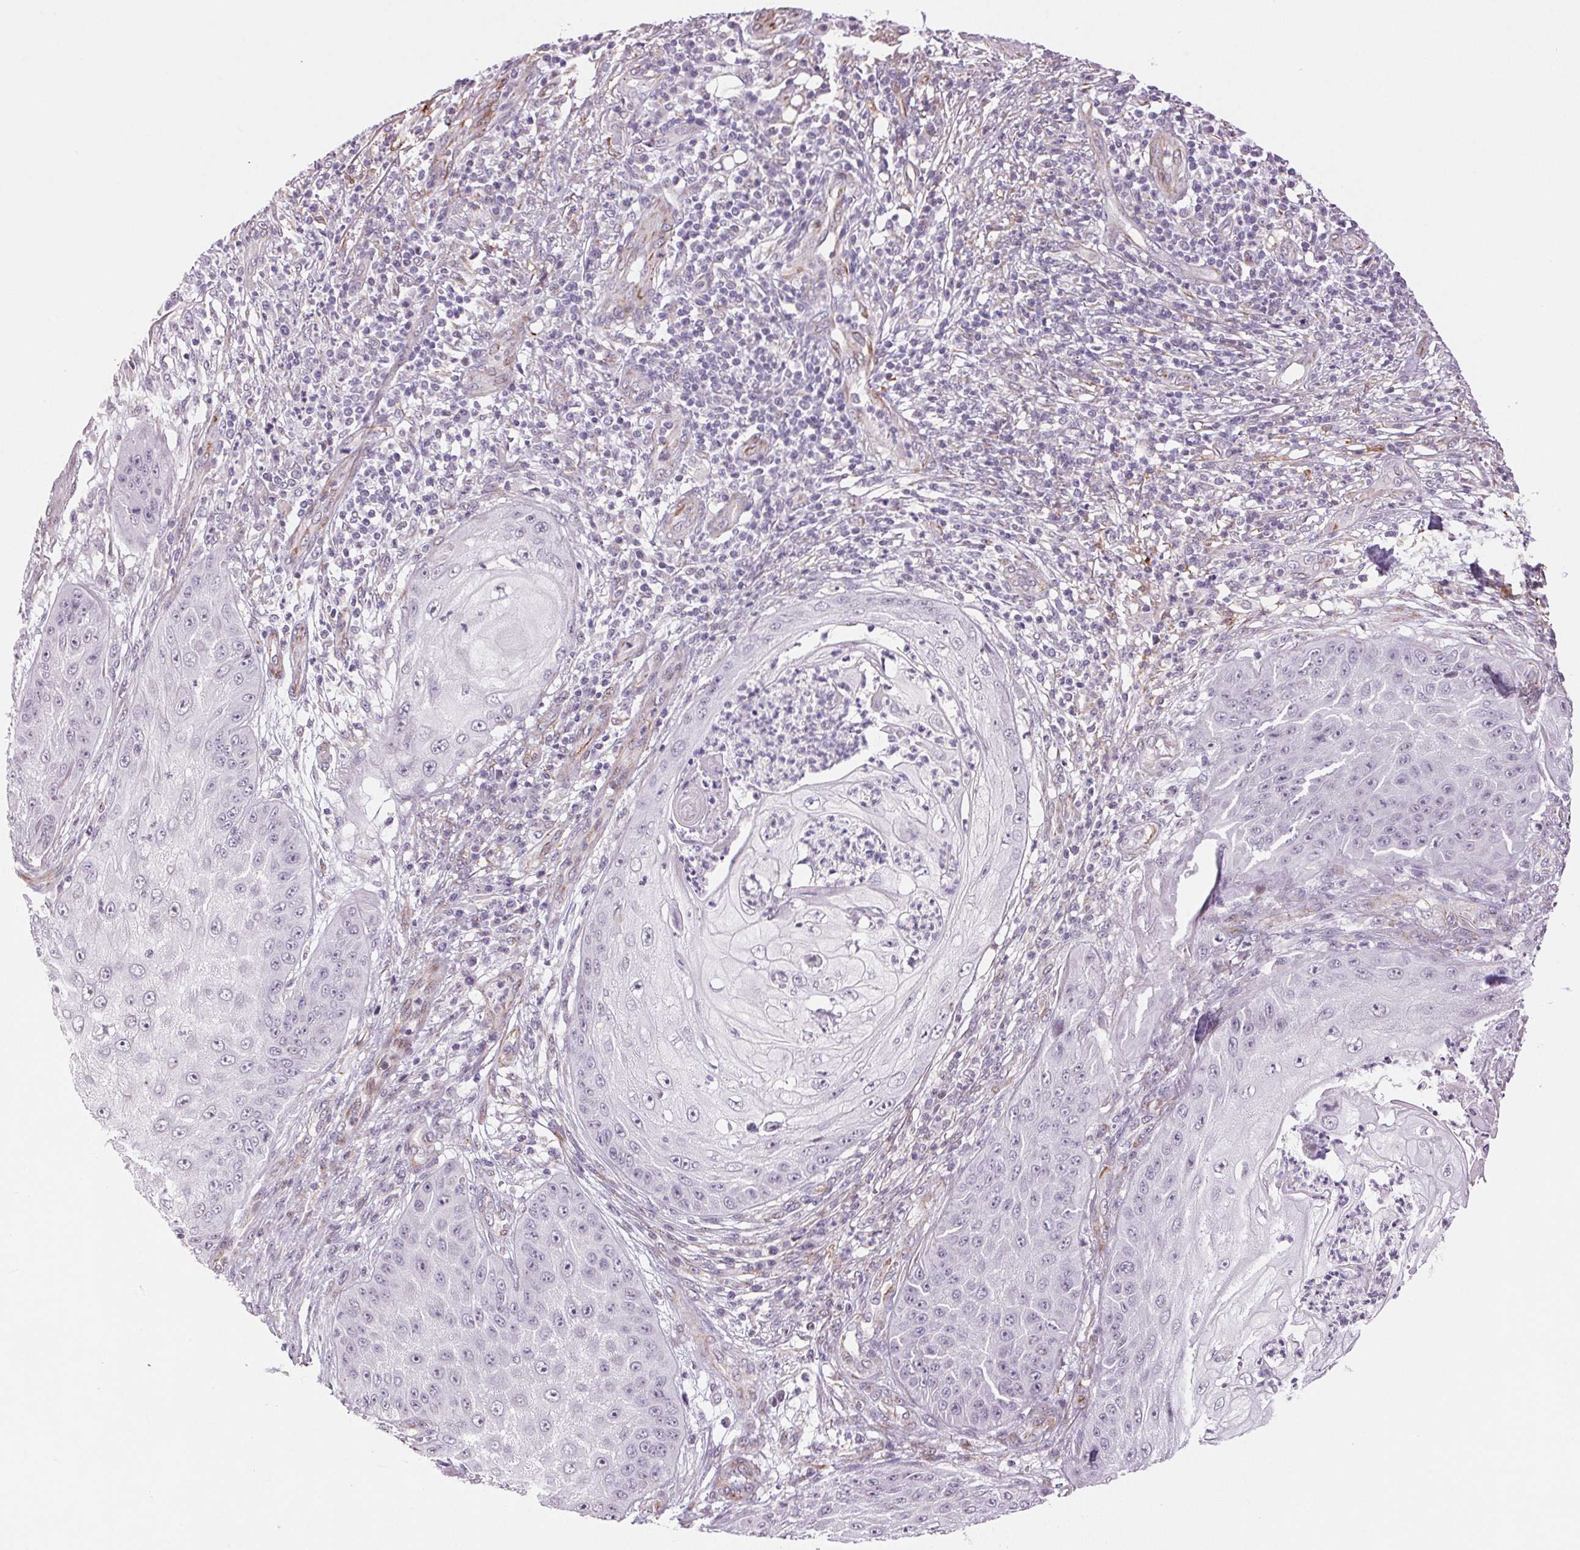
{"staining": {"intensity": "negative", "quantity": "none", "location": "none"}, "tissue": "skin cancer", "cell_type": "Tumor cells", "image_type": "cancer", "snomed": [{"axis": "morphology", "description": "Squamous cell carcinoma, NOS"}, {"axis": "topography", "description": "Skin"}], "caption": "Immunohistochemical staining of human skin cancer displays no significant expression in tumor cells.", "gene": "GYG2", "patient": {"sex": "male", "age": 70}}